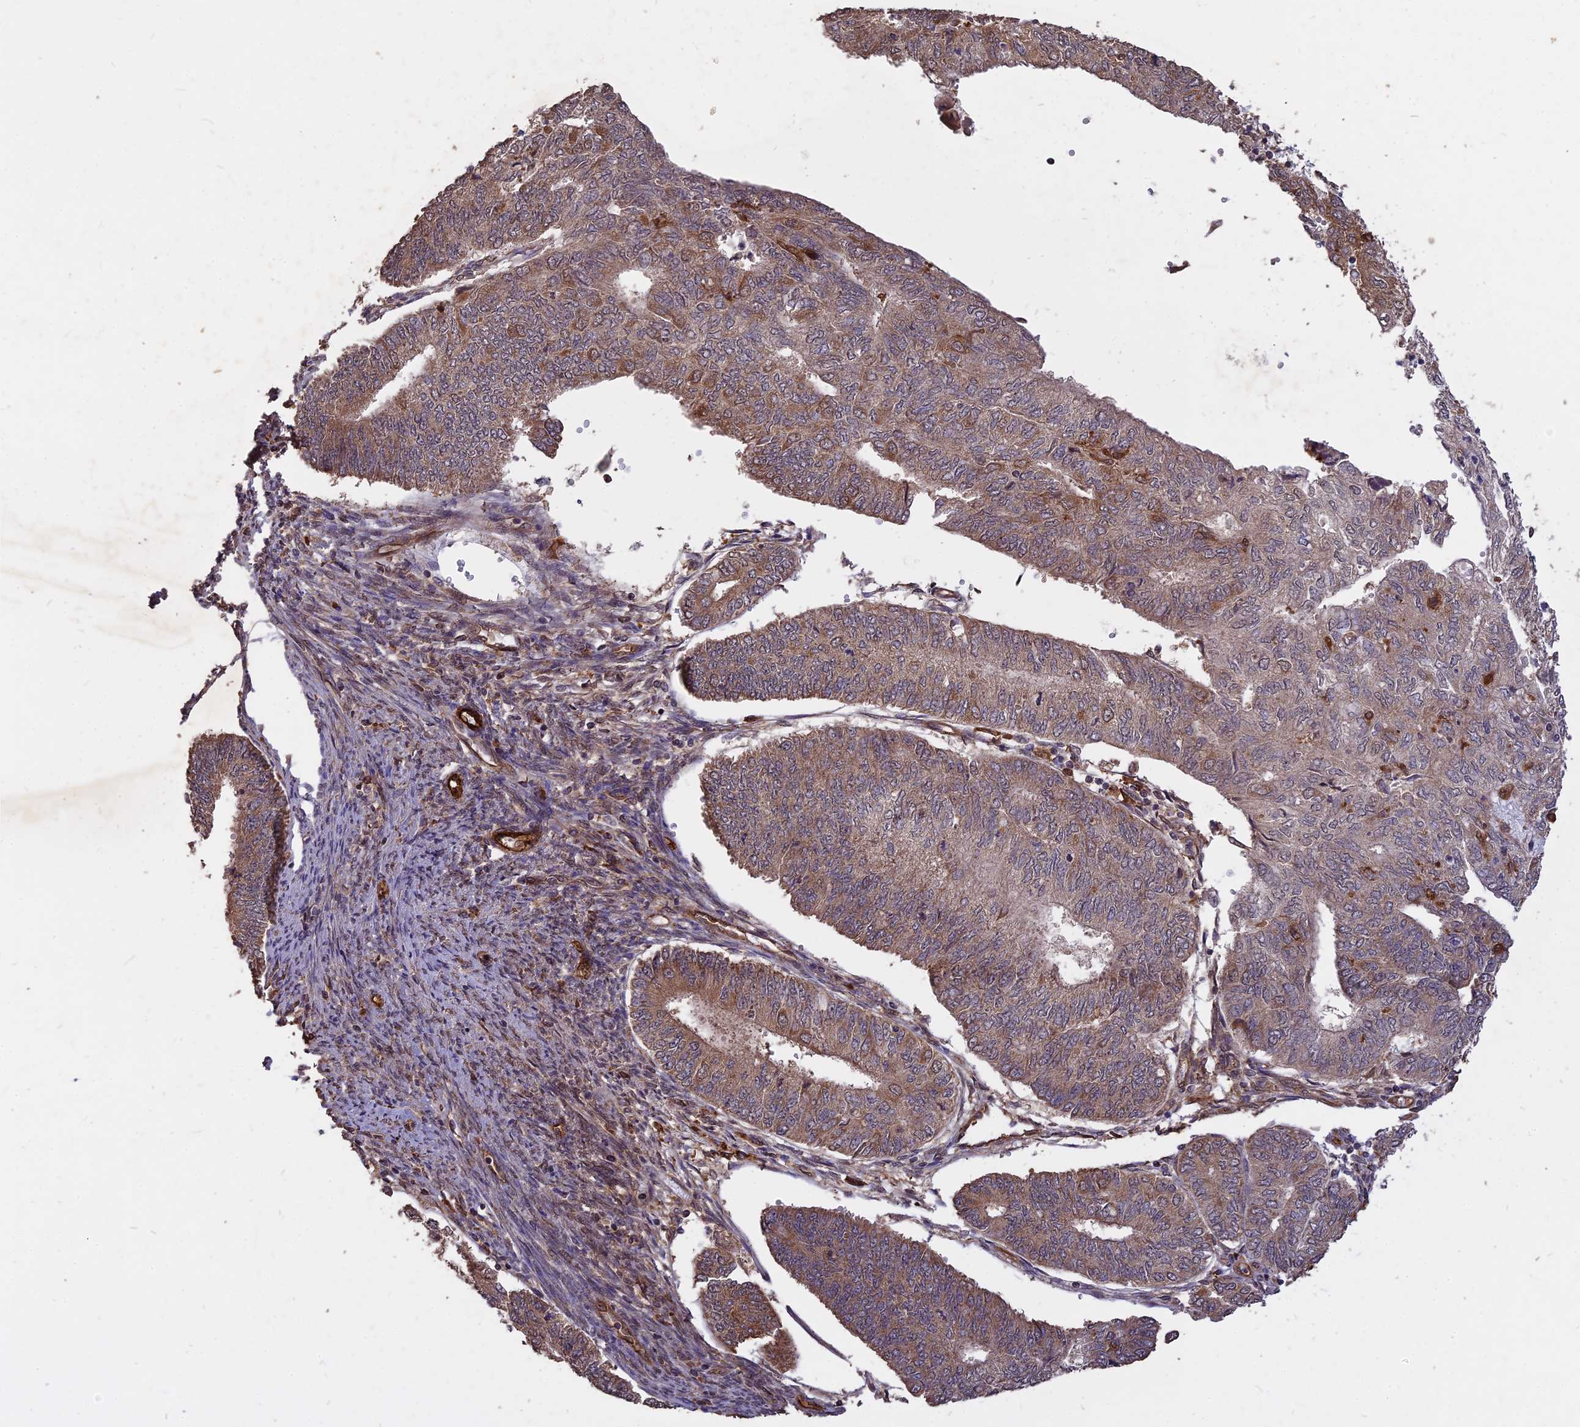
{"staining": {"intensity": "moderate", "quantity": "<25%", "location": "cytoplasmic/membranous"}, "tissue": "endometrial cancer", "cell_type": "Tumor cells", "image_type": "cancer", "snomed": [{"axis": "morphology", "description": "Adenocarcinoma, NOS"}, {"axis": "topography", "description": "Endometrium"}], "caption": "This histopathology image exhibits immunohistochemistry (IHC) staining of human endometrial cancer, with low moderate cytoplasmic/membranous staining in about <25% of tumor cells.", "gene": "SAC3D1", "patient": {"sex": "female", "age": 68}}